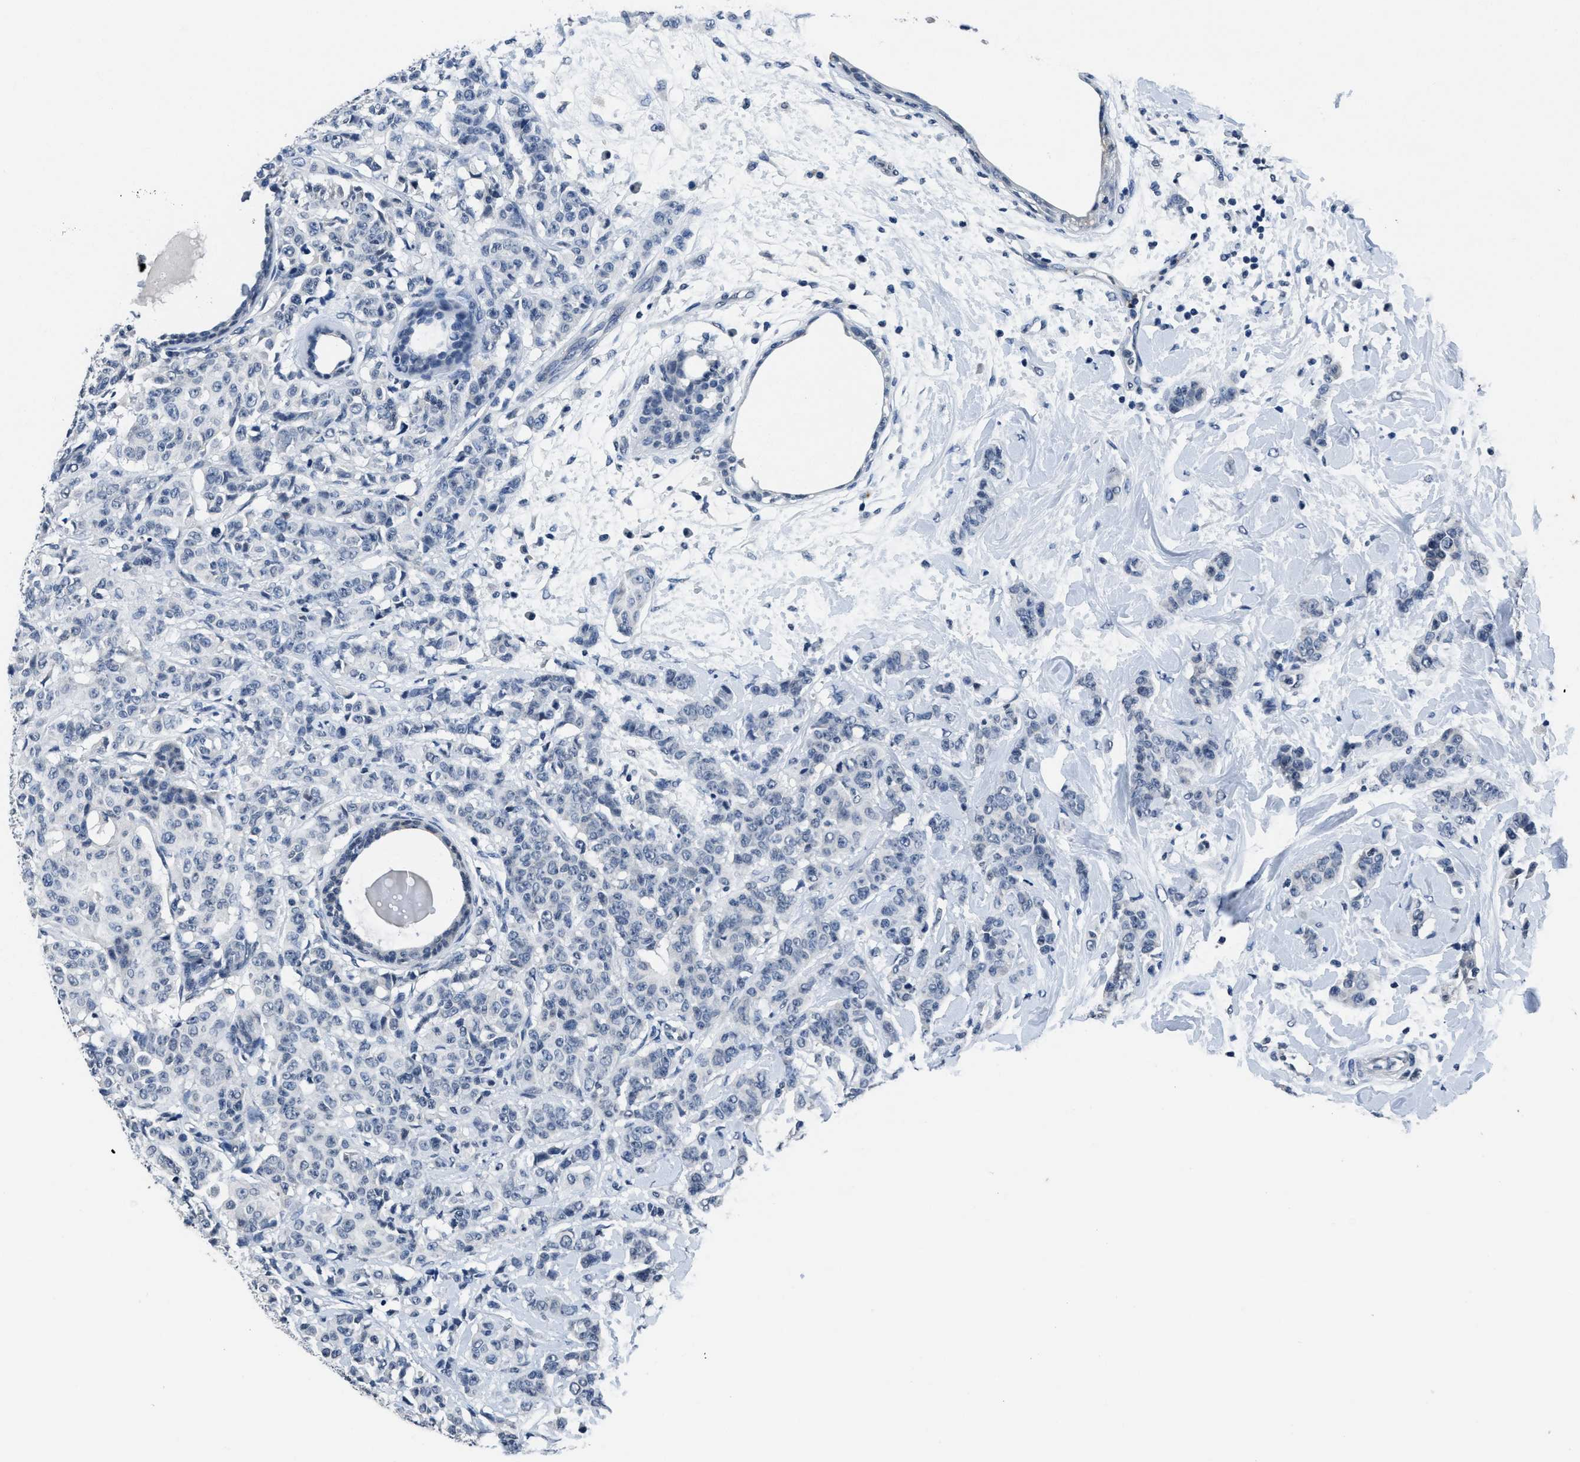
{"staining": {"intensity": "negative", "quantity": "none", "location": "none"}, "tissue": "breast cancer", "cell_type": "Tumor cells", "image_type": "cancer", "snomed": [{"axis": "morphology", "description": "Normal tissue, NOS"}, {"axis": "morphology", "description": "Duct carcinoma"}, {"axis": "topography", "description": "Breast"}], "caption": "DAB immunohistochemical staining of intraductal carcinoma (breast) reveals no significant staining in tumor cells.", "gene": "ITGA2B", "patient": {"sex": "female", "age": 40}}